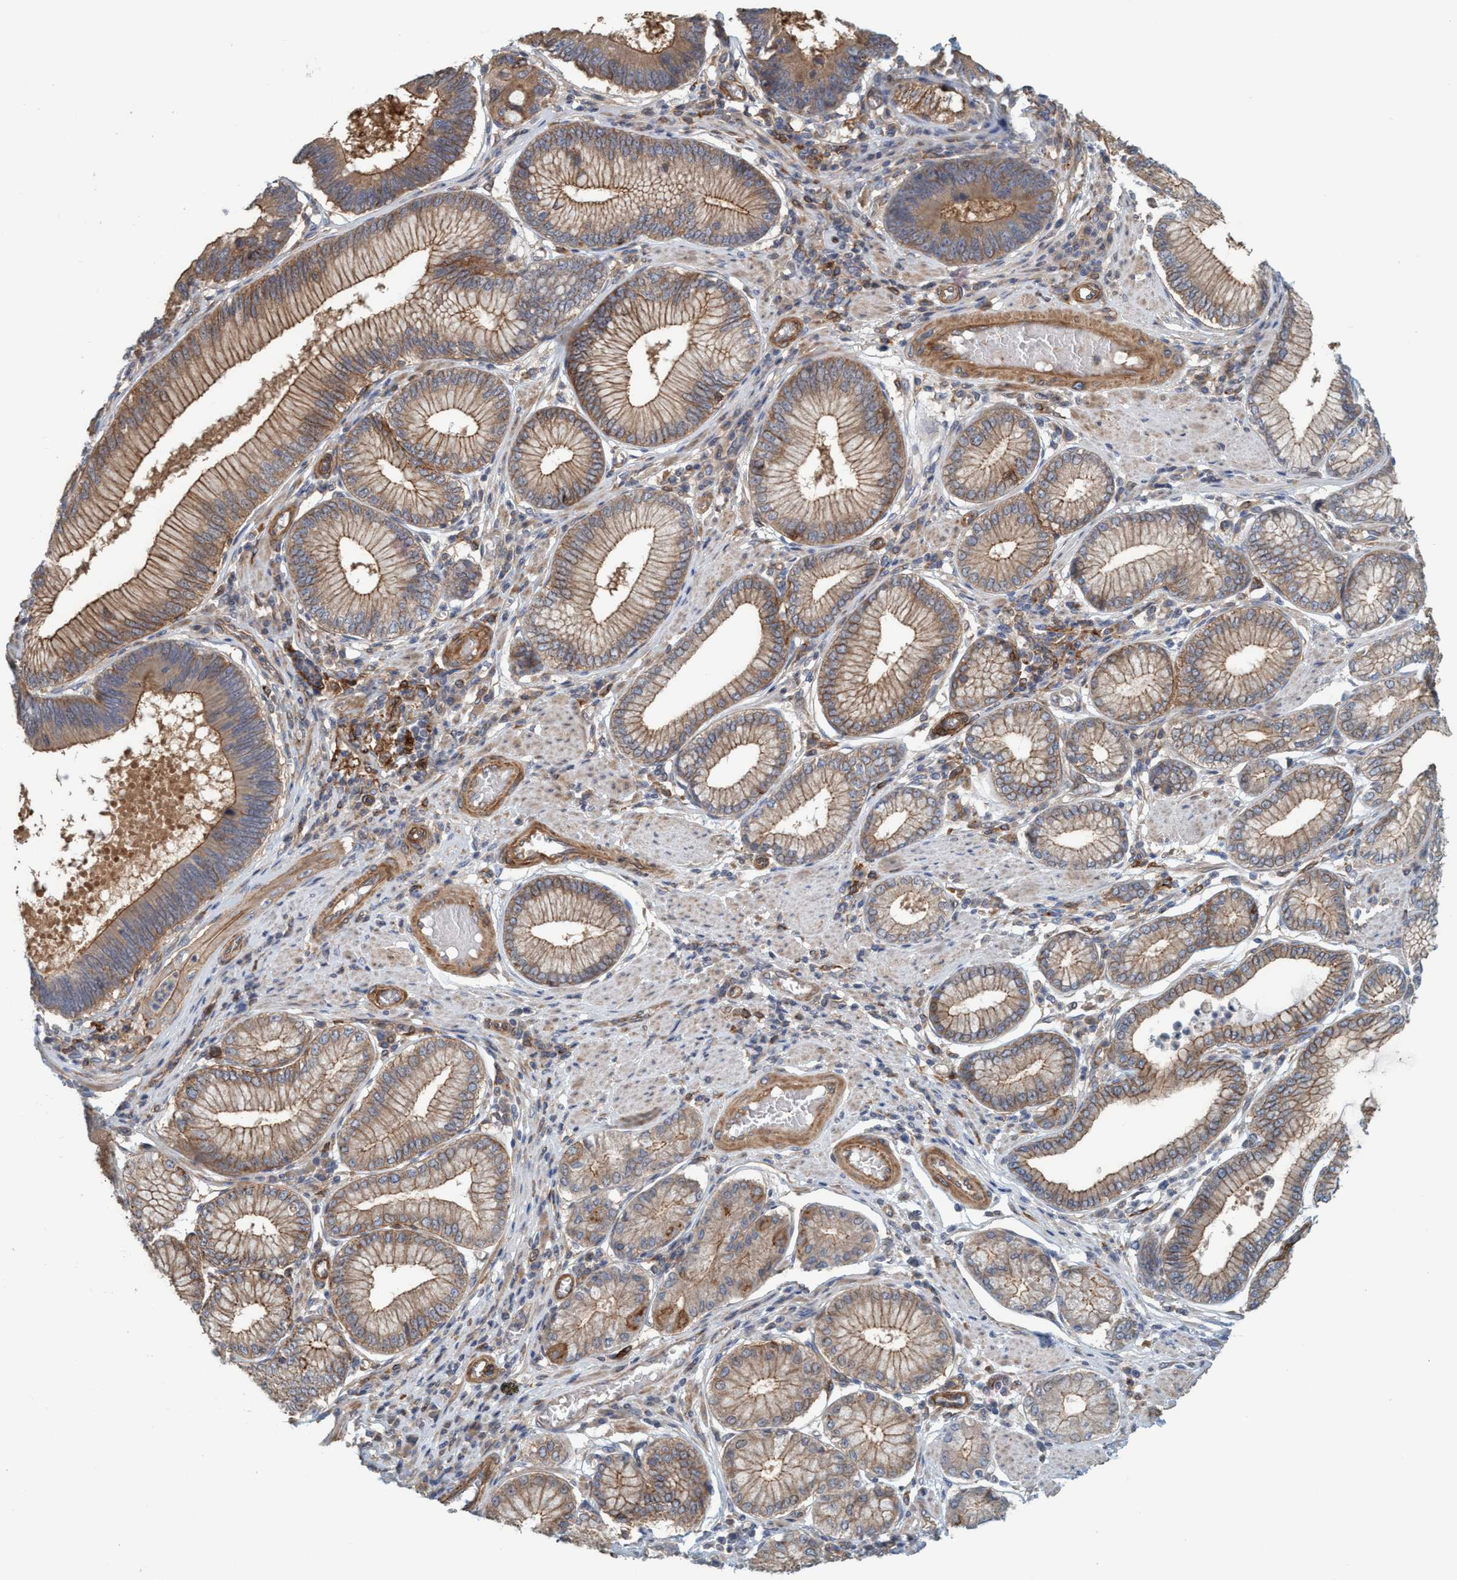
{"staining": {"intensity": "strong", "quantity": ">75%", "location": "cytoplasmic/membranous"}, "tissue": "stomach cancer", "cell_type": "Tumor cells", "image_type": "cancer", "snomed": [{"axis": "morphology", "description": "Adenocarcinoma, NOS"}, {"axis": "topography", "description": "Stomach"}], "caption": "A brown stain labels strong cytoplasmic/membranous expression of a protein in stomach cancer (adenocarcinoma) tumor cells.", "gene": "SPECC1", "patient": {"sex": "male", "age": 59}}